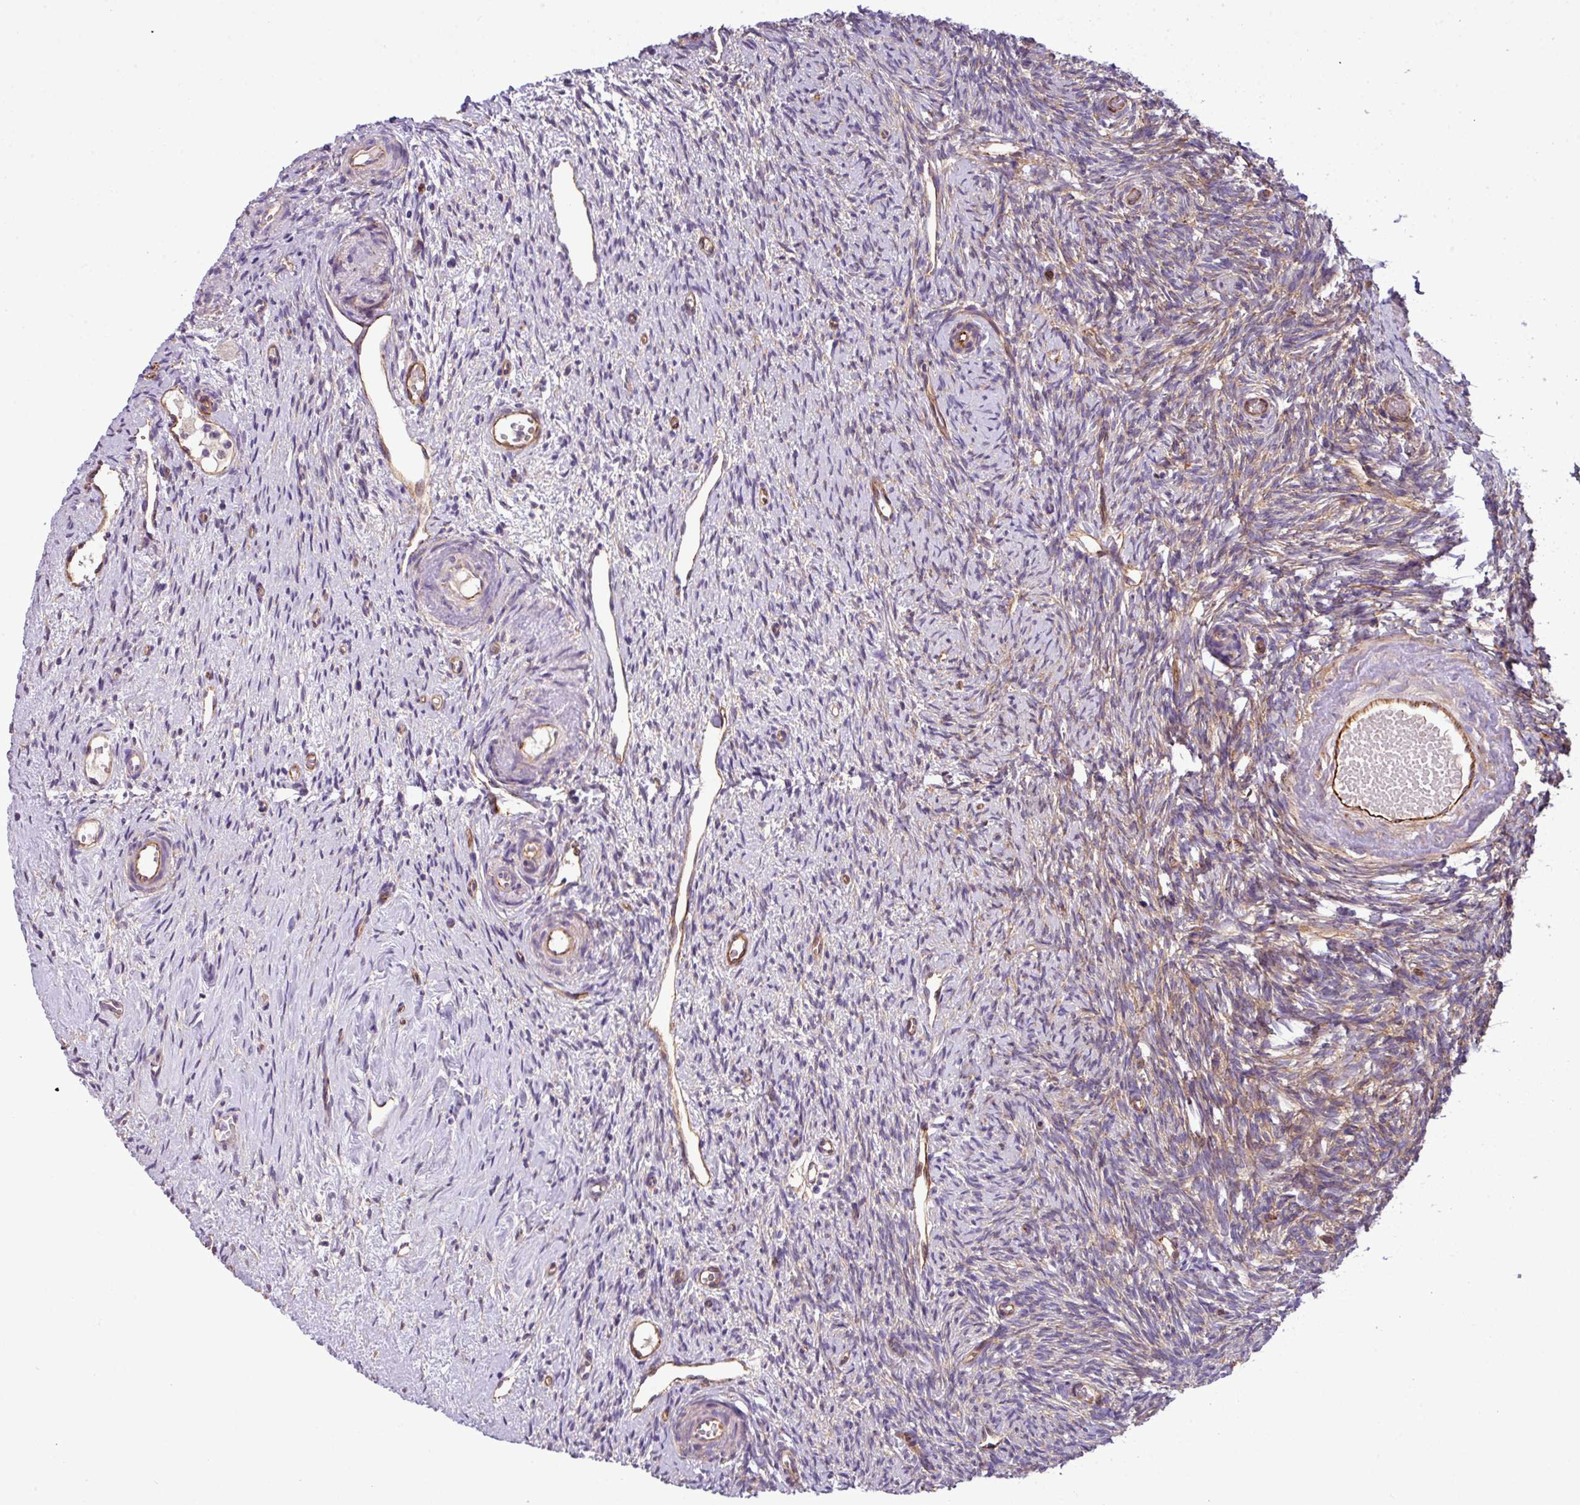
{"staining": {"intensity": "moderate", "quantity": ">75%", "location": "cytoplasmic/membranous"}, "tissue": "ovary", "cell_type": "Follicle cells", "image_type": "normal", "snomed": [{"axis": "morphology", "description": "Normal tissue, NOS"}, {"axis": "topography", "description": "Ovary"}], "caption": "Protein positivity by IHC shows moderate cytoplasmic/membranous staining in approximately >75% of follicle cells in normal ovary. (Stains: DAB (3,3'-diaminobenzidine) in brown, nuclei in blue, Microscopy: brightfield microscopy at high magnification).", "gene": "PARD6A", "patient": {"sex": "female", "age": 51}}